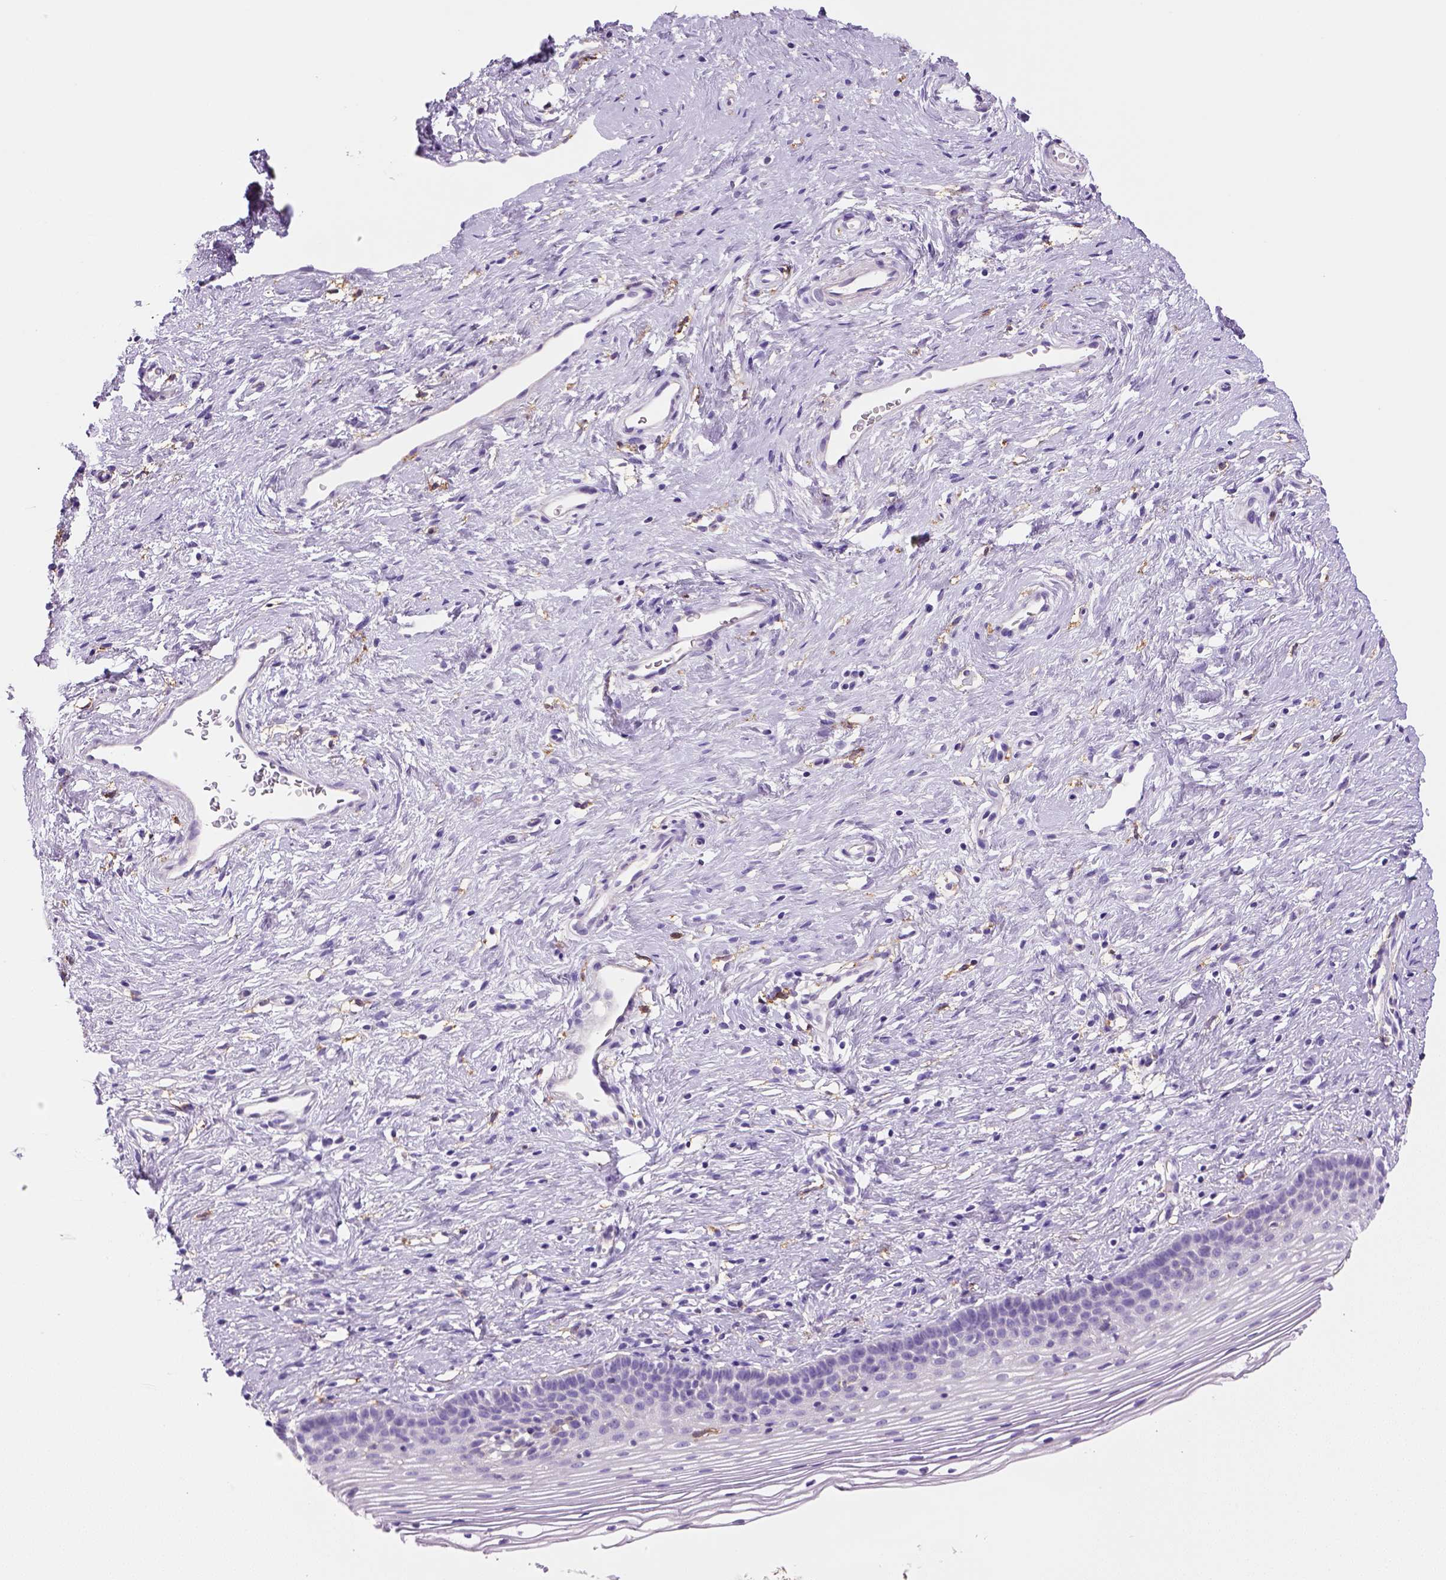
{"staining": {"intensity": "negative", "quantity": "none", "location": "none"}, "tissue": "cervix", "cell_type": "Glandular cells", "image_type": "normal", "snomed": [{"axis": "morphology", "description": "Normal tissue, NOS"}, {"axis": "topography", "description": "Cervix"}], "caption": "Image shows no significant protein positivity in glandular cells of unremarkable cervix. Nuclei are stained in blue.", "gene": "CD14", "patient": {"sex": "female", "age": 39}}